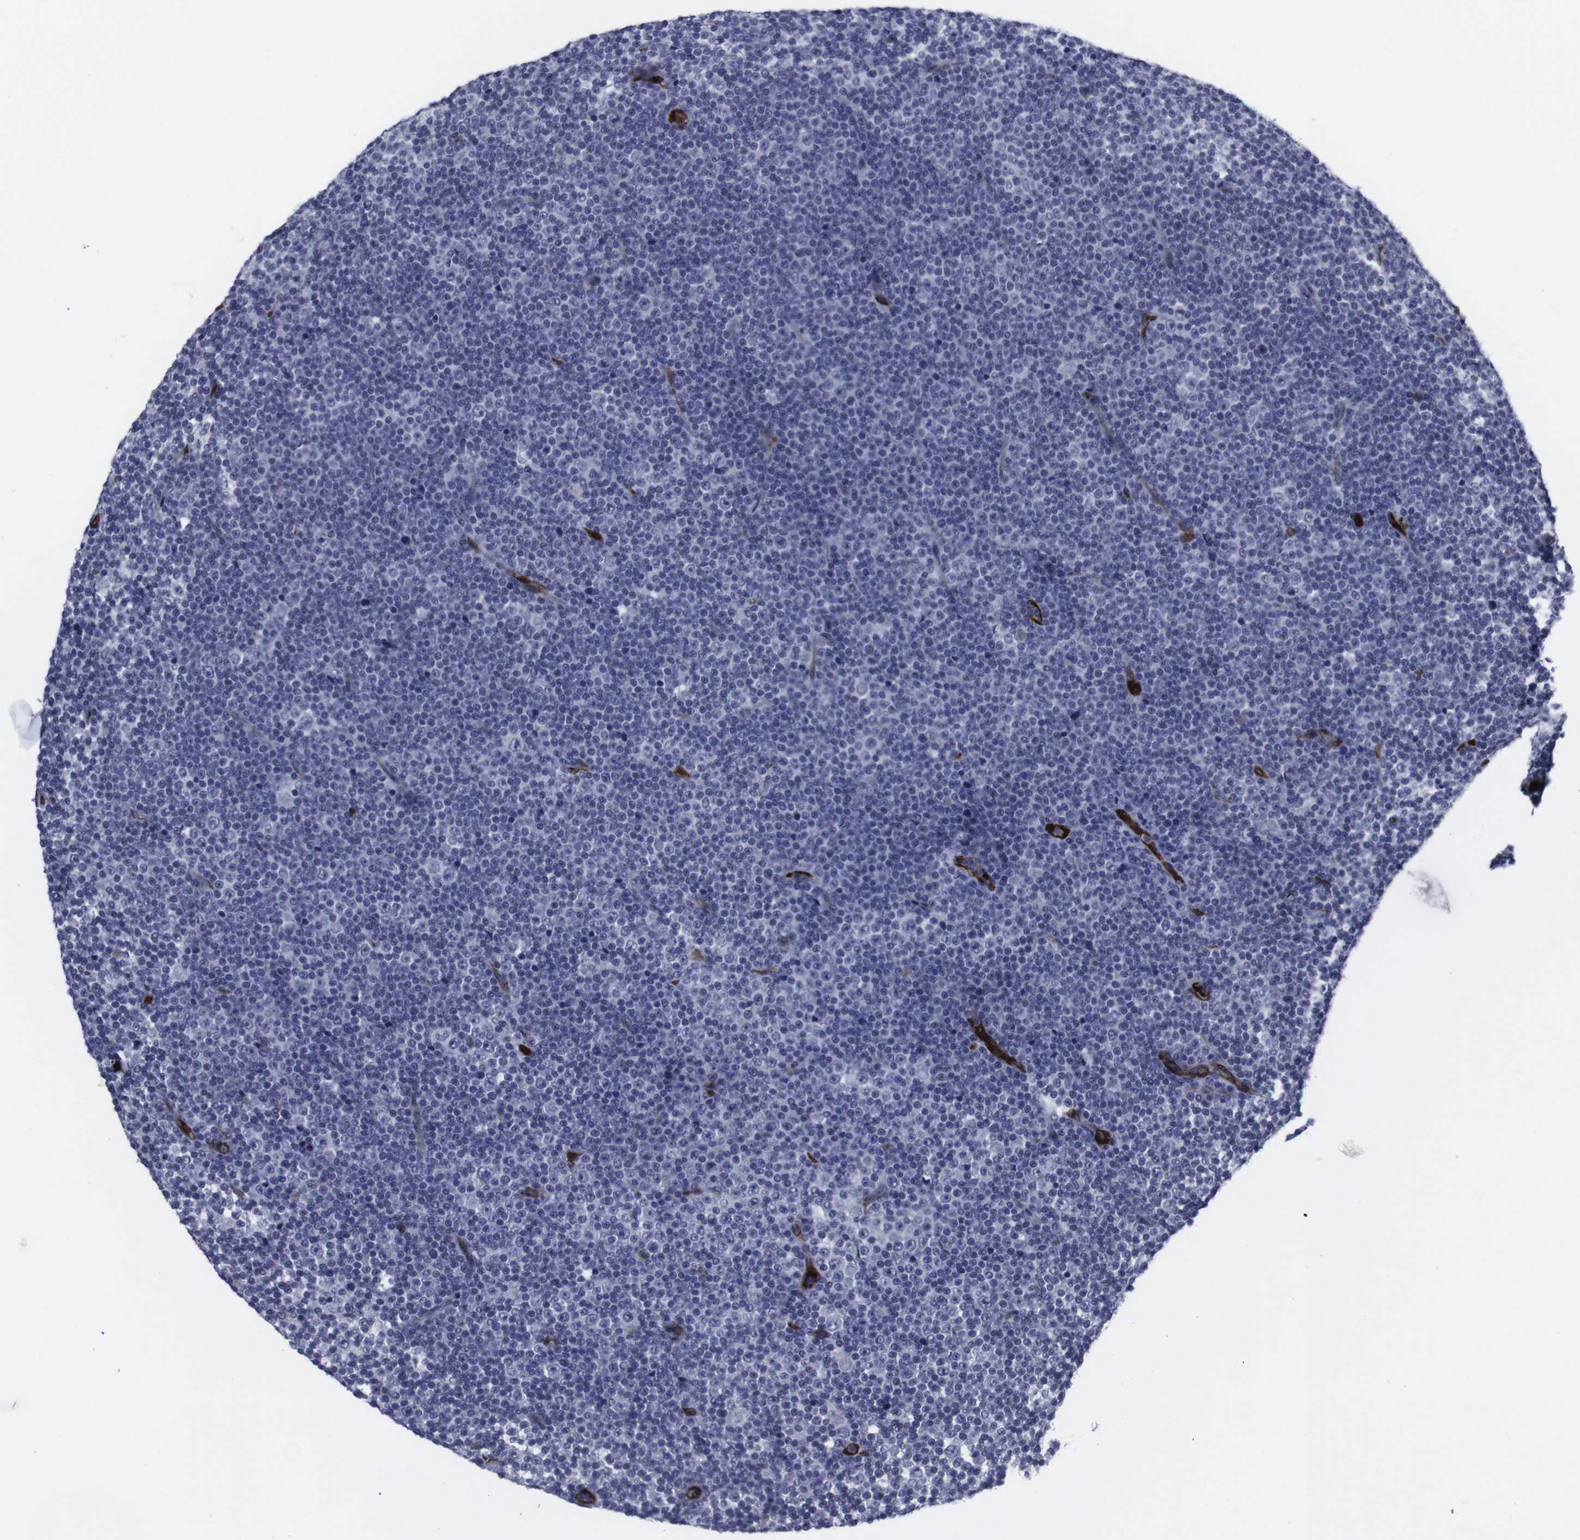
{"staining": {"intensity": "negative", "quantity": "none", "location": "none"}, "tissue": "lymphoma", "cell_type": "Tumor cells", "image_type": "cancer", "snomed": [{"axis": "morphology", "description": "Malignant lymphoma, non-Hodgkin's type, Low grade"}, {"axis": "topography", "description": "Lymph node"}], "caption": "Photomicrograph shows no protein positivity in tumor cells of low-grade malignant lymphoma, non-Hodgkin's type tissue. (Brightfield microscopy of DAB (3,3'-diaminobenzidine) IHC at high magnification).", "gene": "SNCG", "patient": {"sex": "female", "age": 67}}